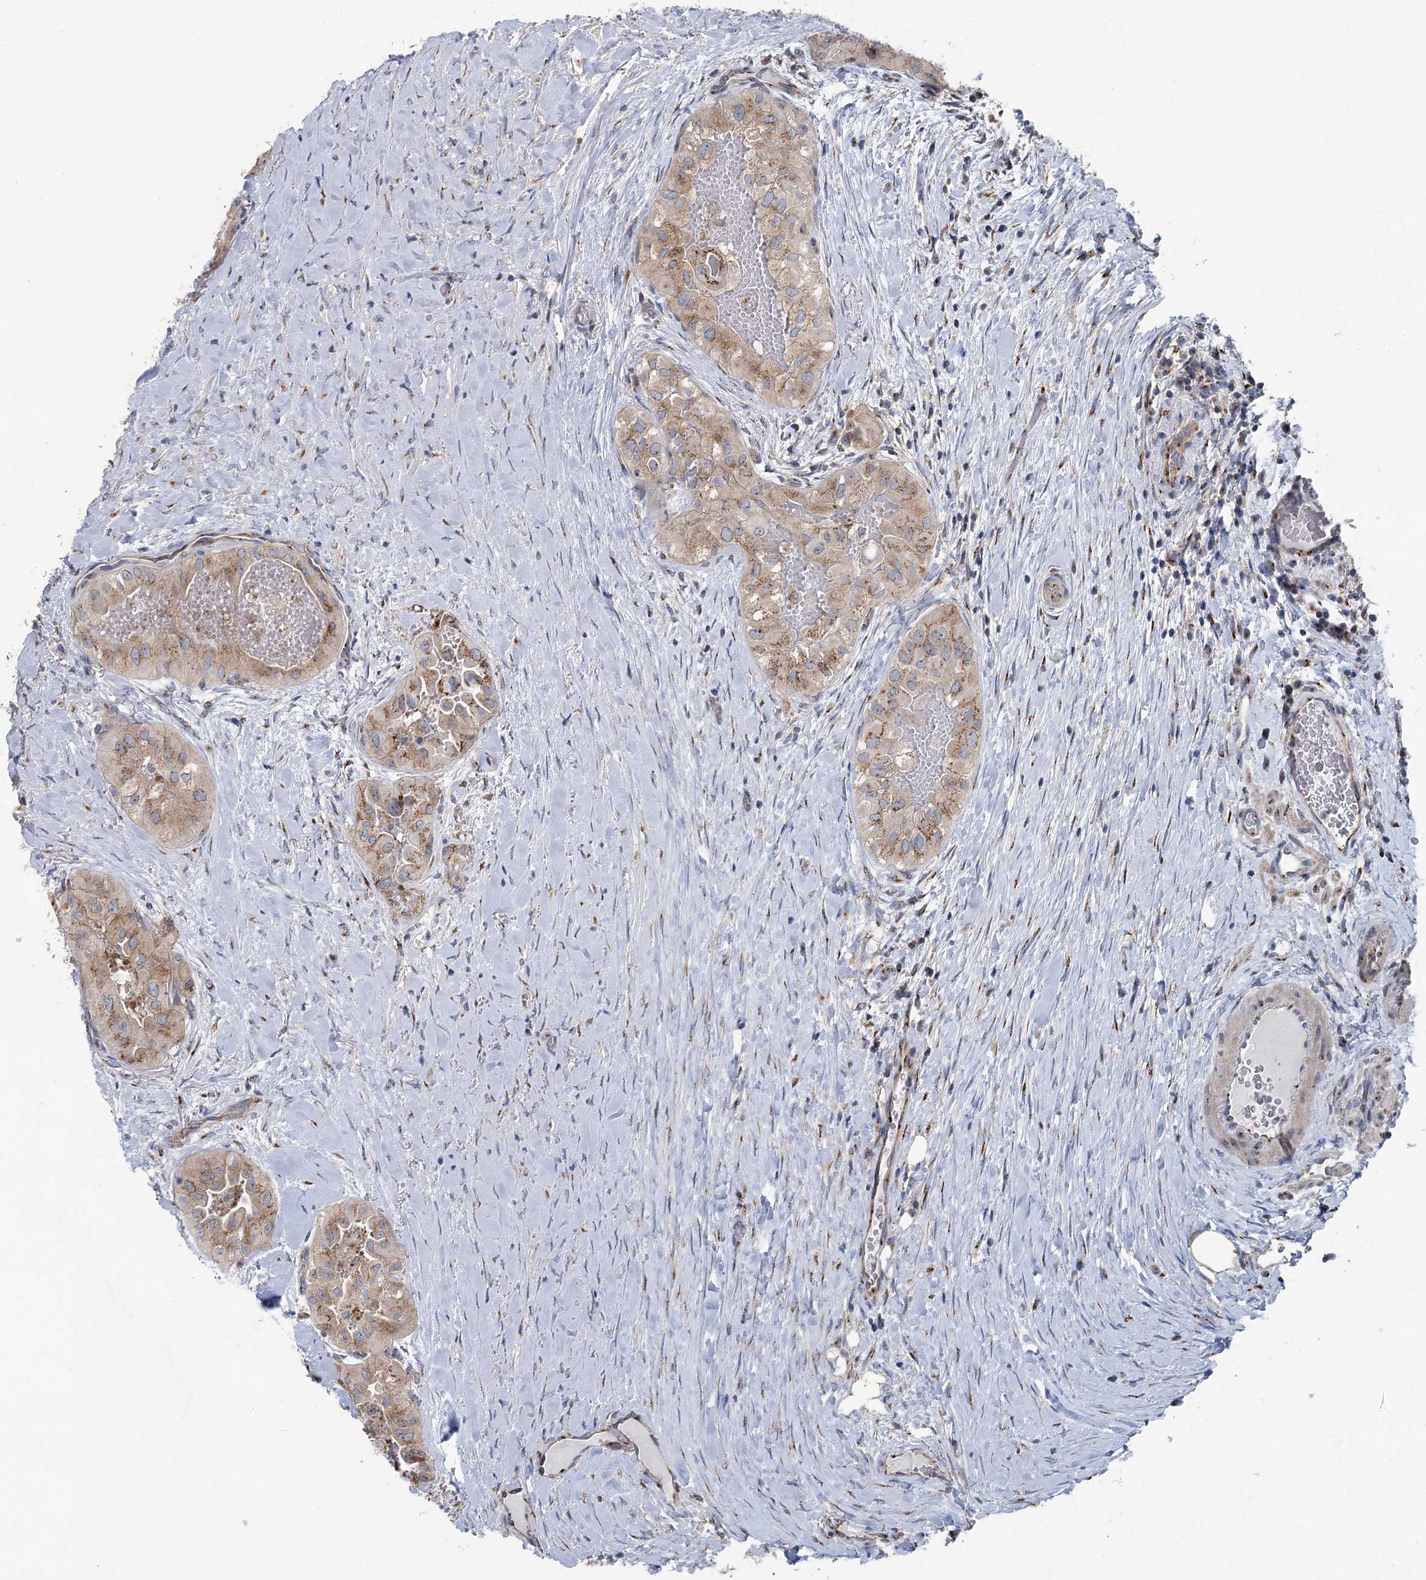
{"staining": {"intensity": "moderate", "quantity": ">75%", "location": "cytoplasmic/membranous"}, "tissue": "thyroid cancer", "cell_type": "Tumor cells", "image_type": "cancer", "snomed": [{"axis": "morphology", "description": "Papillary adenocarcinoma, NOS"}, {"axis": "topography", "description": "Thyroid gland"}], "caption": "Protein staining by immunohistochemistry (IHC) shows moderate cytoplasmic/membranous positivity in approximately >75% of tumor cells in thyroid cancer (papillary adenocarcinoma). (Brightfield microscopy of DAB IHC at high magnification).", "gene": "ITIH5", "patient": {"sex": "female", "age": 59}}